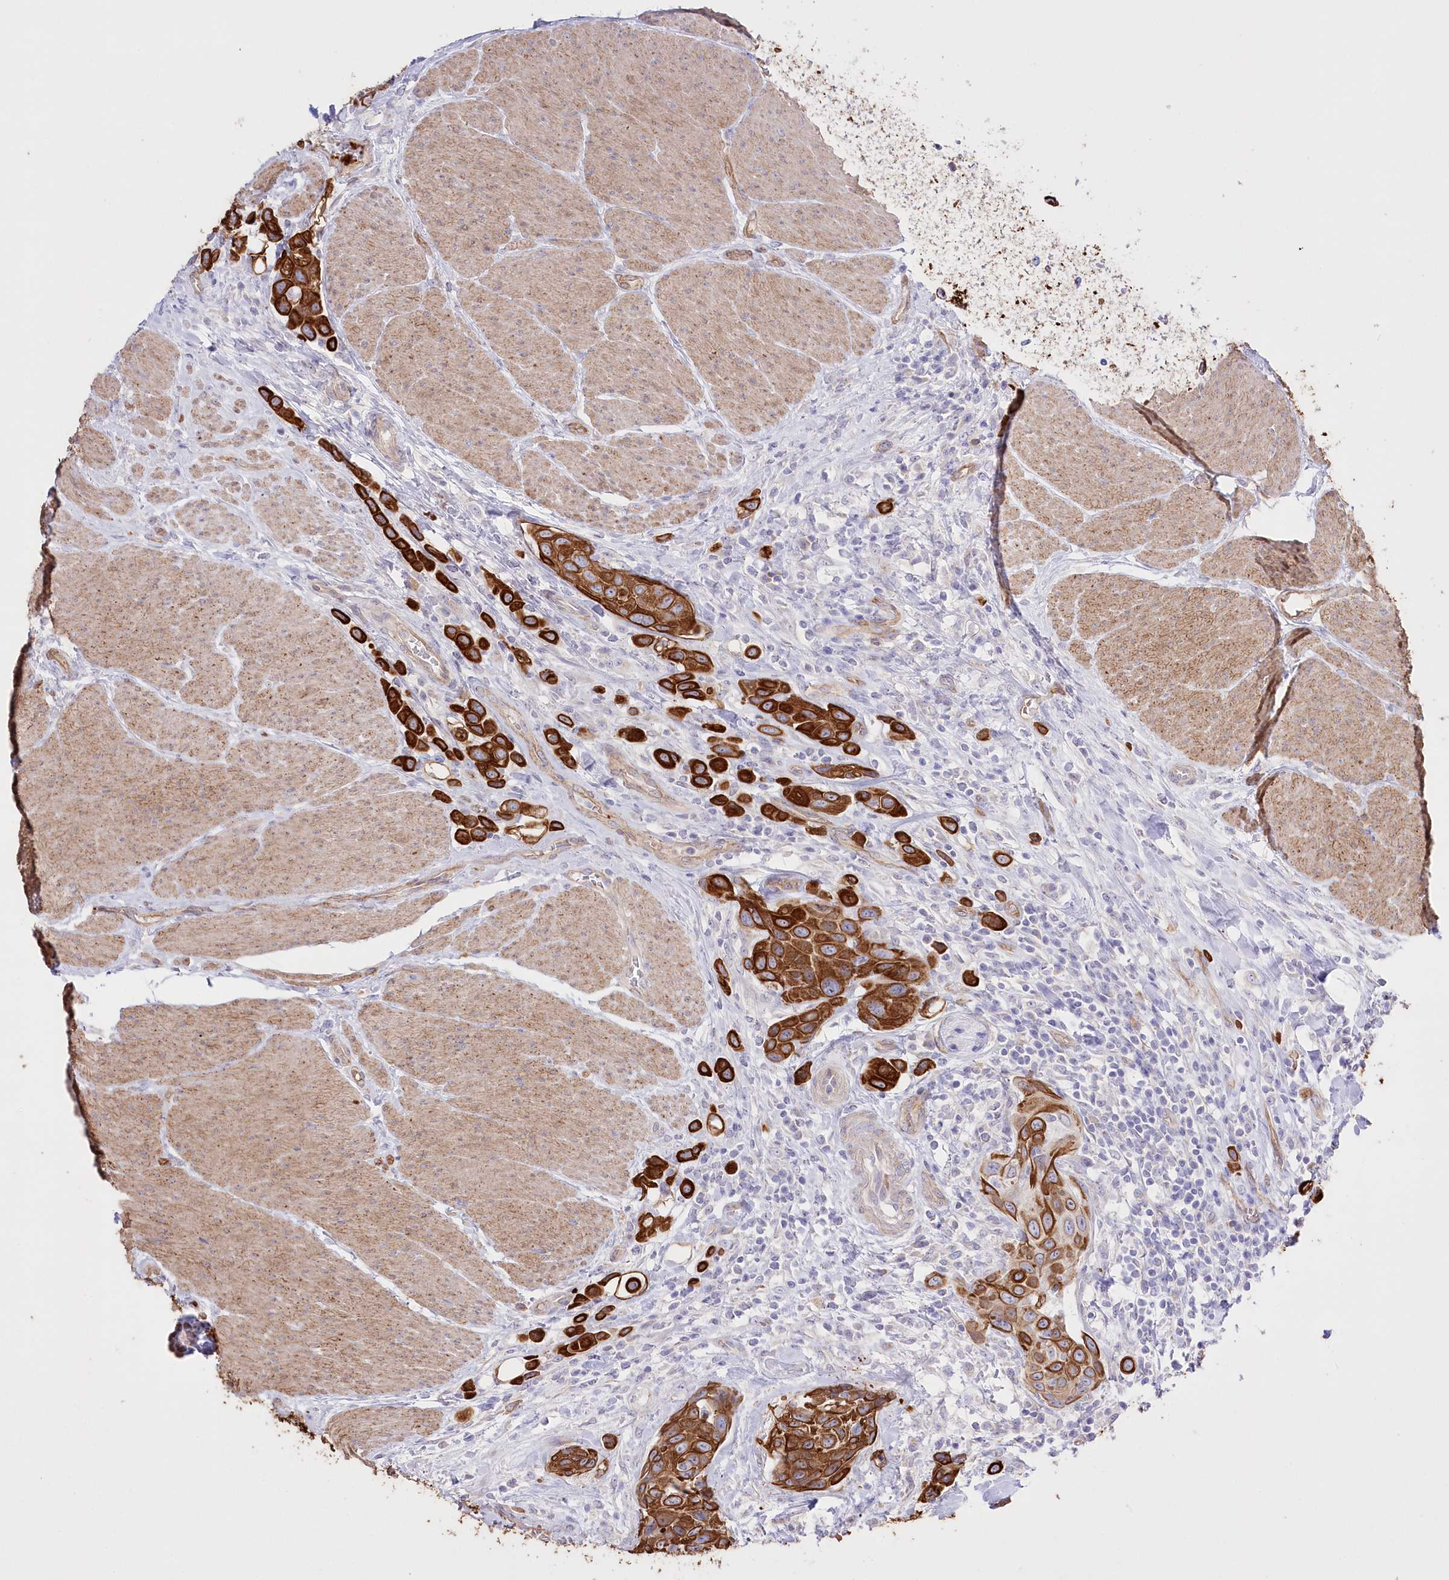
{"staining": {"intensity": "strong", "quantity": ">75%", "location": "cytoplasmic/membranous"}, "tissue": "urothelial cancer", "cell_type": "Tumor cells", "image_type": "cancer", "snomed": [{"axis": "morphology", "description": "Urothelial carcinoma, High grade"}, {"axis": "topography", "description": "Urinary bladder"}], "caption": "Immunohistochemistry (IHC) image of urothelial carcinoma (high-grade) stained for a protein (brown), which demonstrates high levels of strong cytoplasmic/membranous expression in about >75% of tumor cells.", "gene": "SLC39A10", "patient": {"sex": "male", "age": 50}}